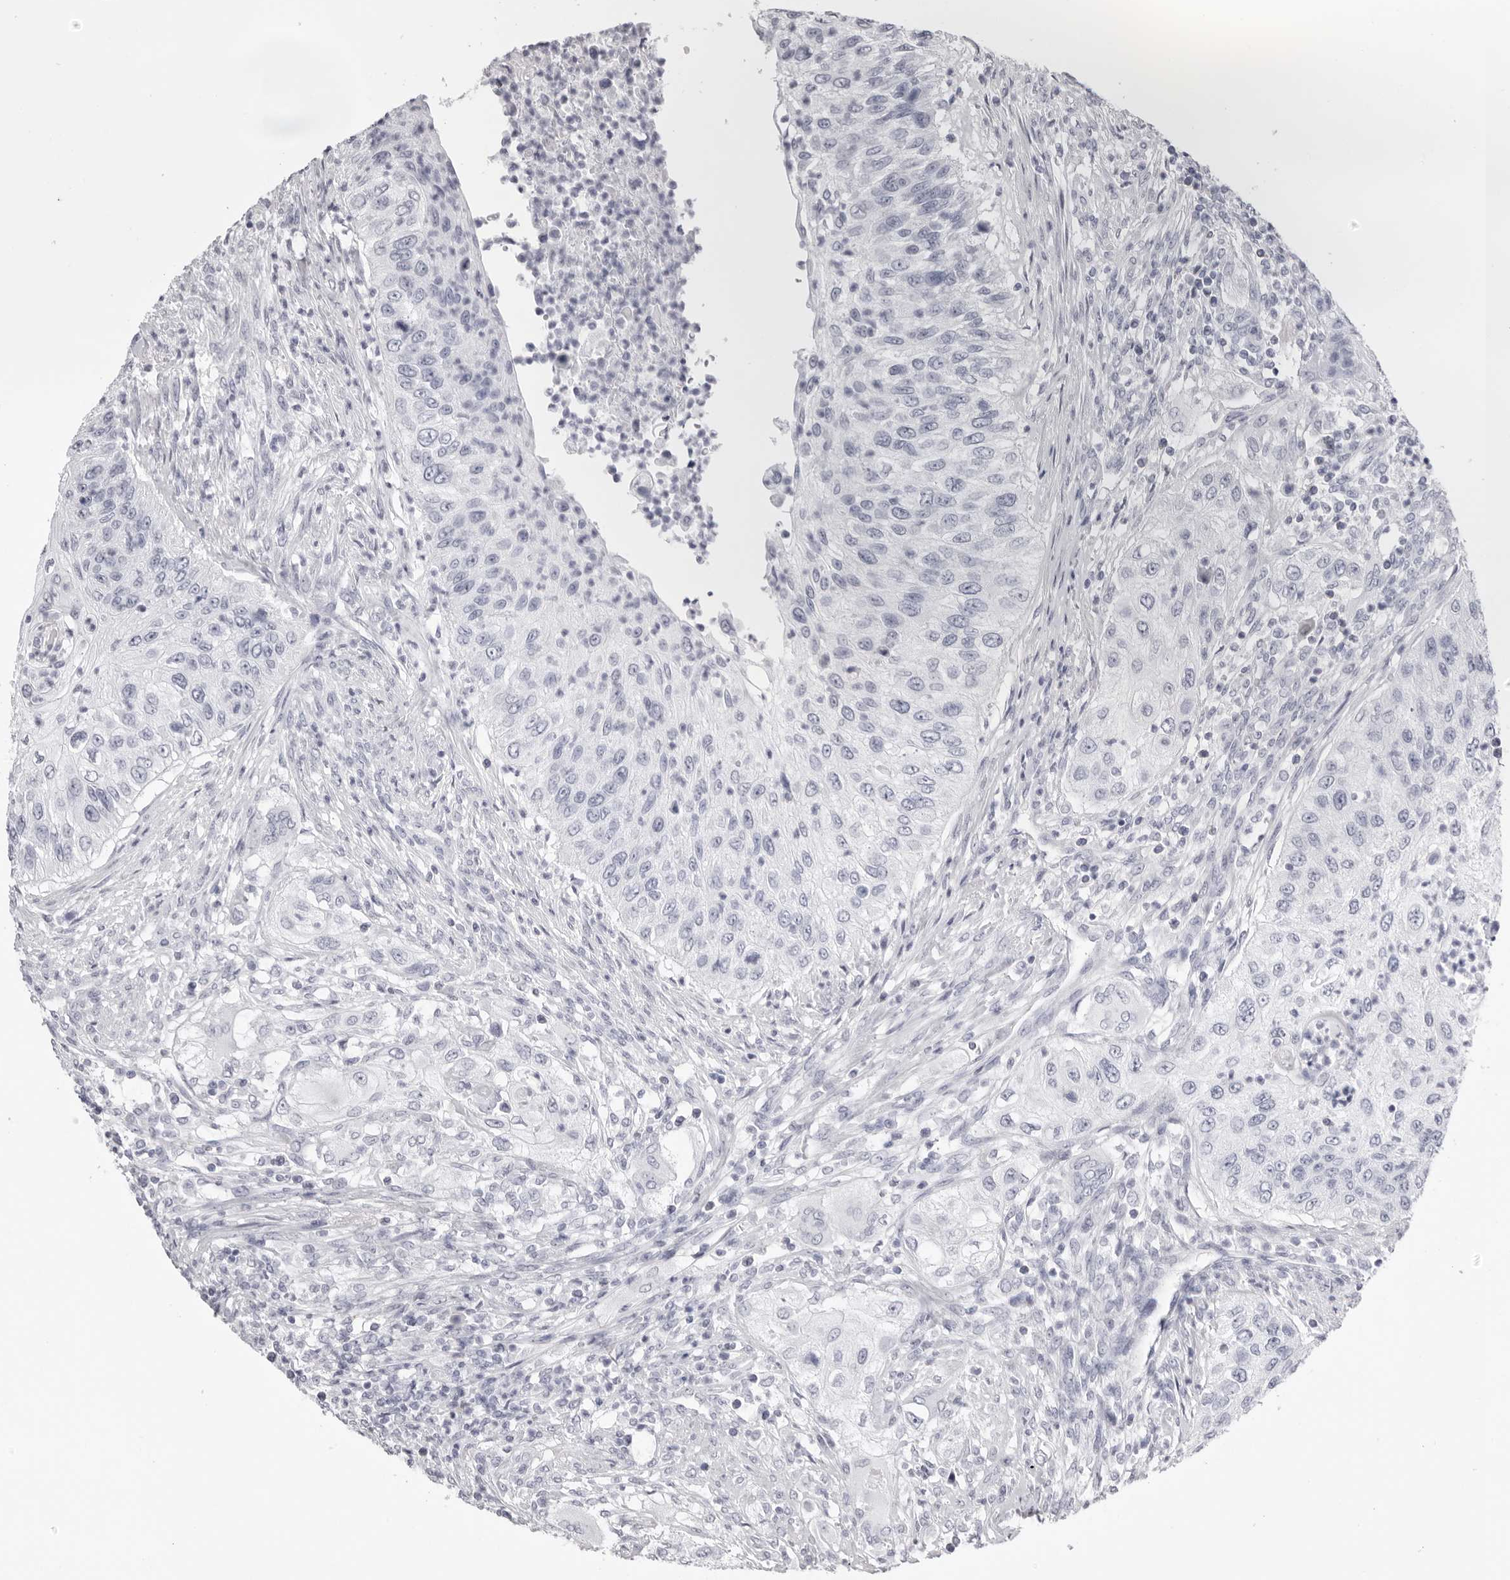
{"staining": {"intensity": "negative", "quantity": "none", "location": "none"}, "tissue": "urothelial cancer", "cell_type": "Tumor cells", "image_type": "cancer", "snomed": [{"axis": "morphology", "description": "Urothelial carcinoma, High grade"}, {"axis": "topography", "description": "Urinary bladder"}], "caption": "DAB (3,3'-diaminobenzidine) immunohistochemical staining of urothelial cancer shows no significant staining in tumor cells. (DAB (3,3'-diaminobenzidine) immunohistochemistry (IHC) visualized using brightfield microscopy, high magnification).", "gene": "TMOD4", "patient": {"sex": "female", "age": 60}}